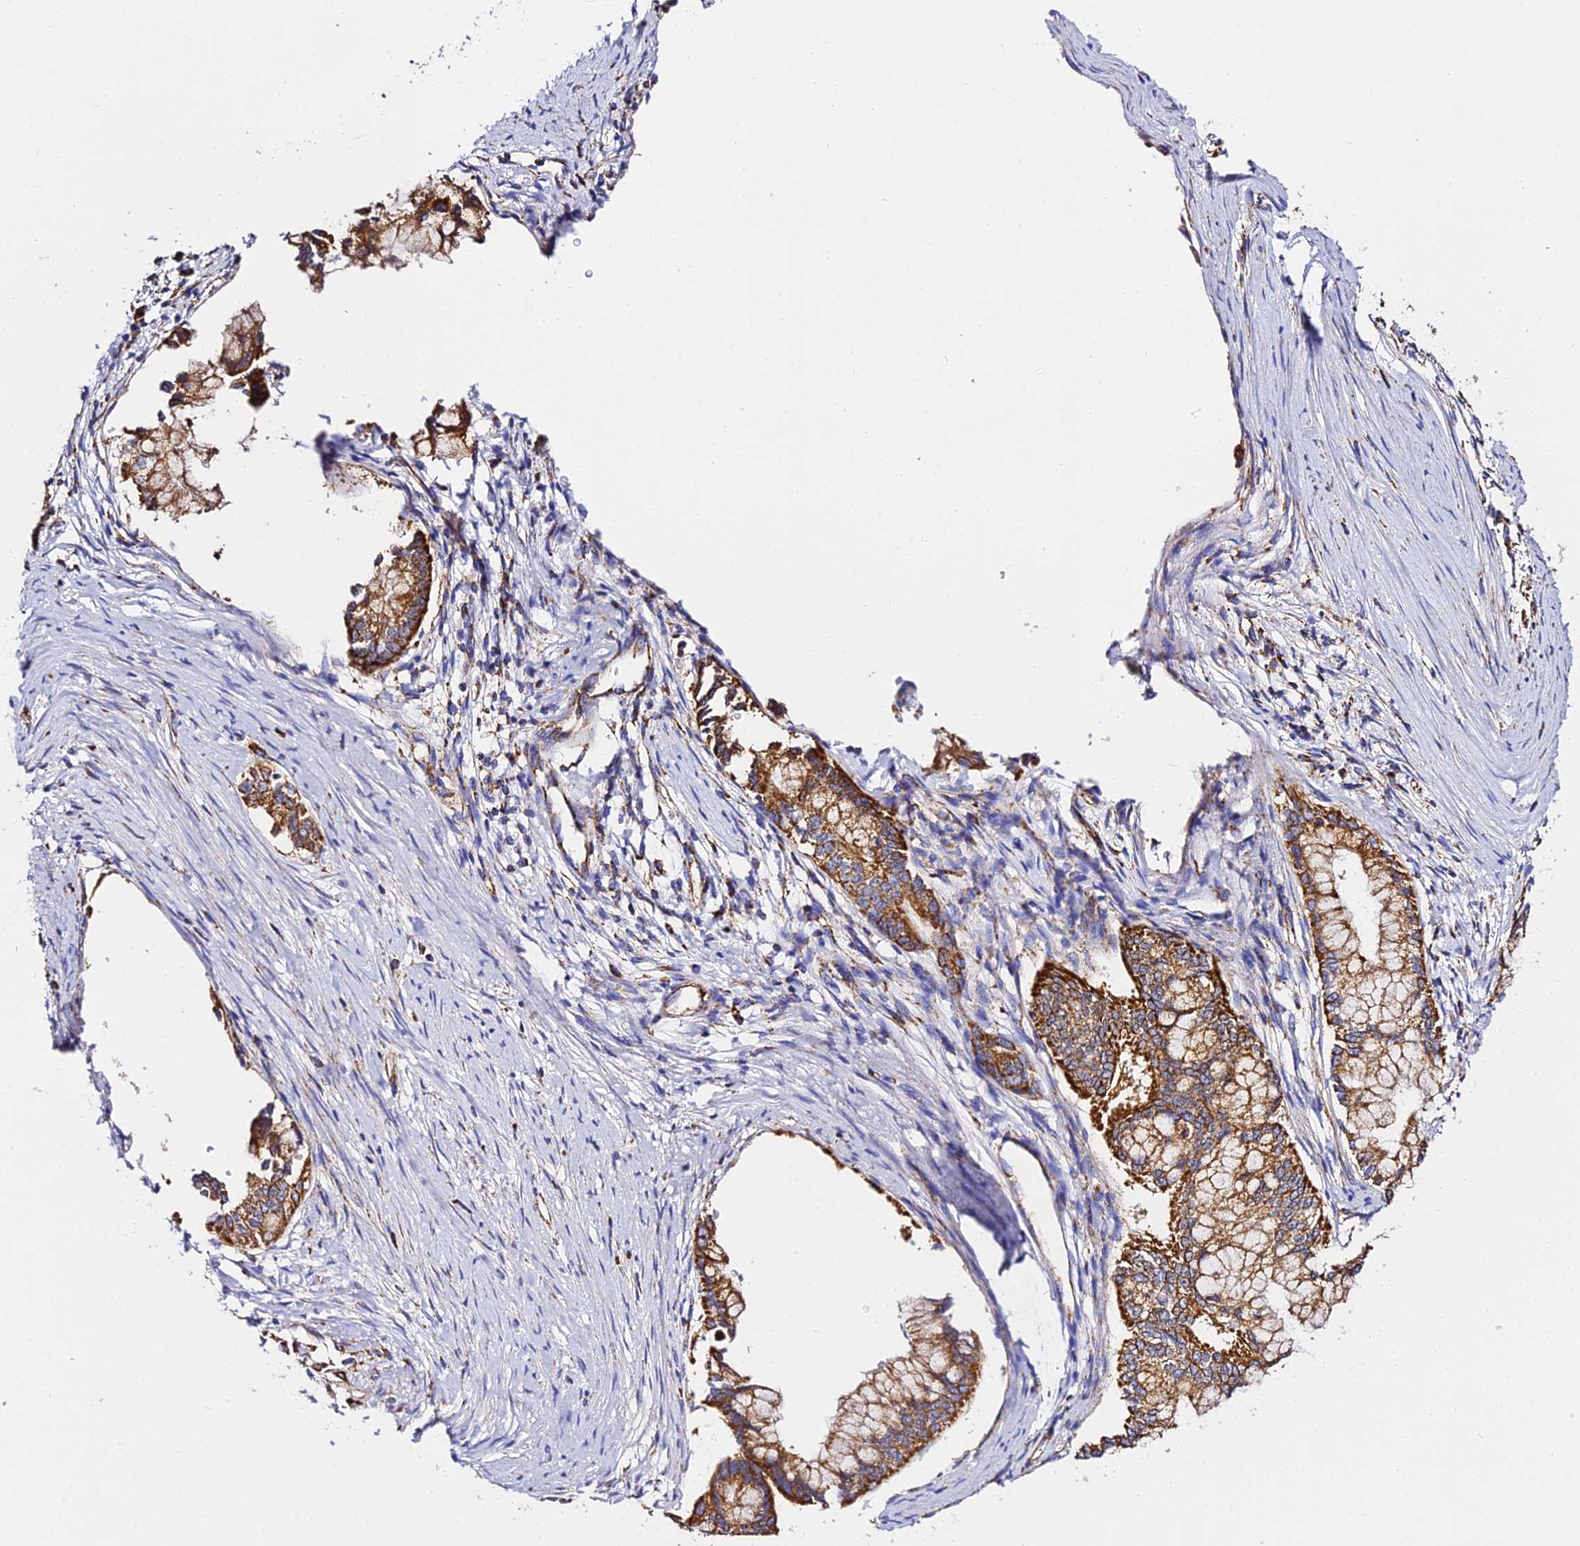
{"staining": {"intensity": "strong", "quantity": ">75%", "location": "cytoplasmic/membranous"}, "tissue": "pancreatic cancer", "cell_type": "Tumor cells", "image_type": "cancer", "snomed": [{"axis": "morphology", "description": "Adenocarcinoma, NOS"}, {"axis": "topography", "description": "Pancreas"}], "caption": "A photomicrograph of human adenocarcinoma (pancreatic) stained for a protein shows strong cytoplasmic/membranous brown staining in tumor cells.", "gene": "ZNF573", "patient": {"sex": "male", "age": 46}}